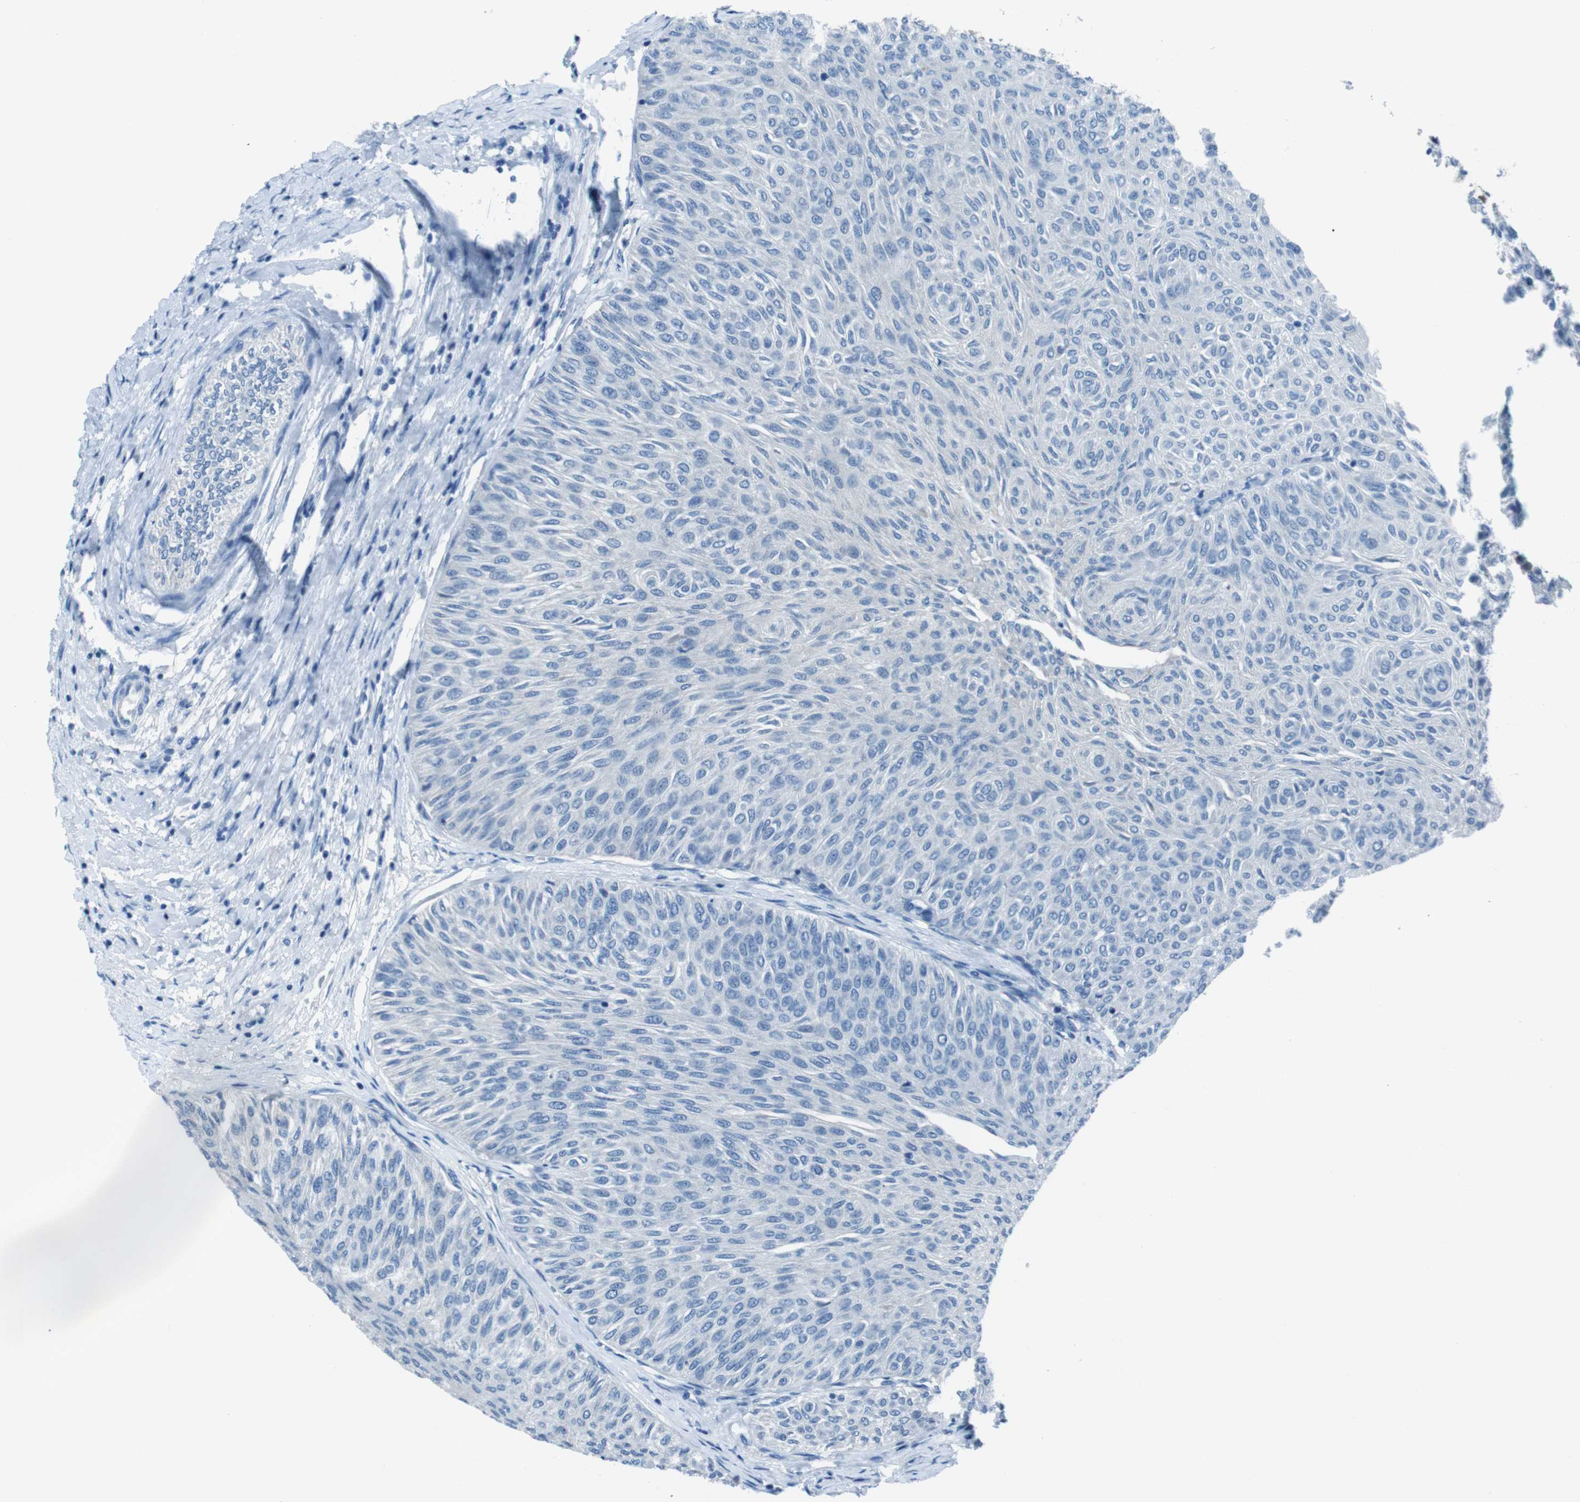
{"staining": {"intensity": "negative", "quantity": "none", "location": "none"}, "tissue": "urothelial cancer", "cell_type": "Tumor cells", "image_type": "cancer", "snomed": [{"axis": "morphology", "description": "Urothelial carcinoma, Low grade"}, {"axis": "topography", "description": "Urinary bladder"}], "caption": "Immunohistochemical staining of urothelial carcinoma (low-grade) displays no significant staining in tumor cells. The staining is performed using DAB brown chromogen with nuclei counter-stained in using hematoxylin.", "gene": "NANOS2", "patient": {"sex": "male", "age": 78}}